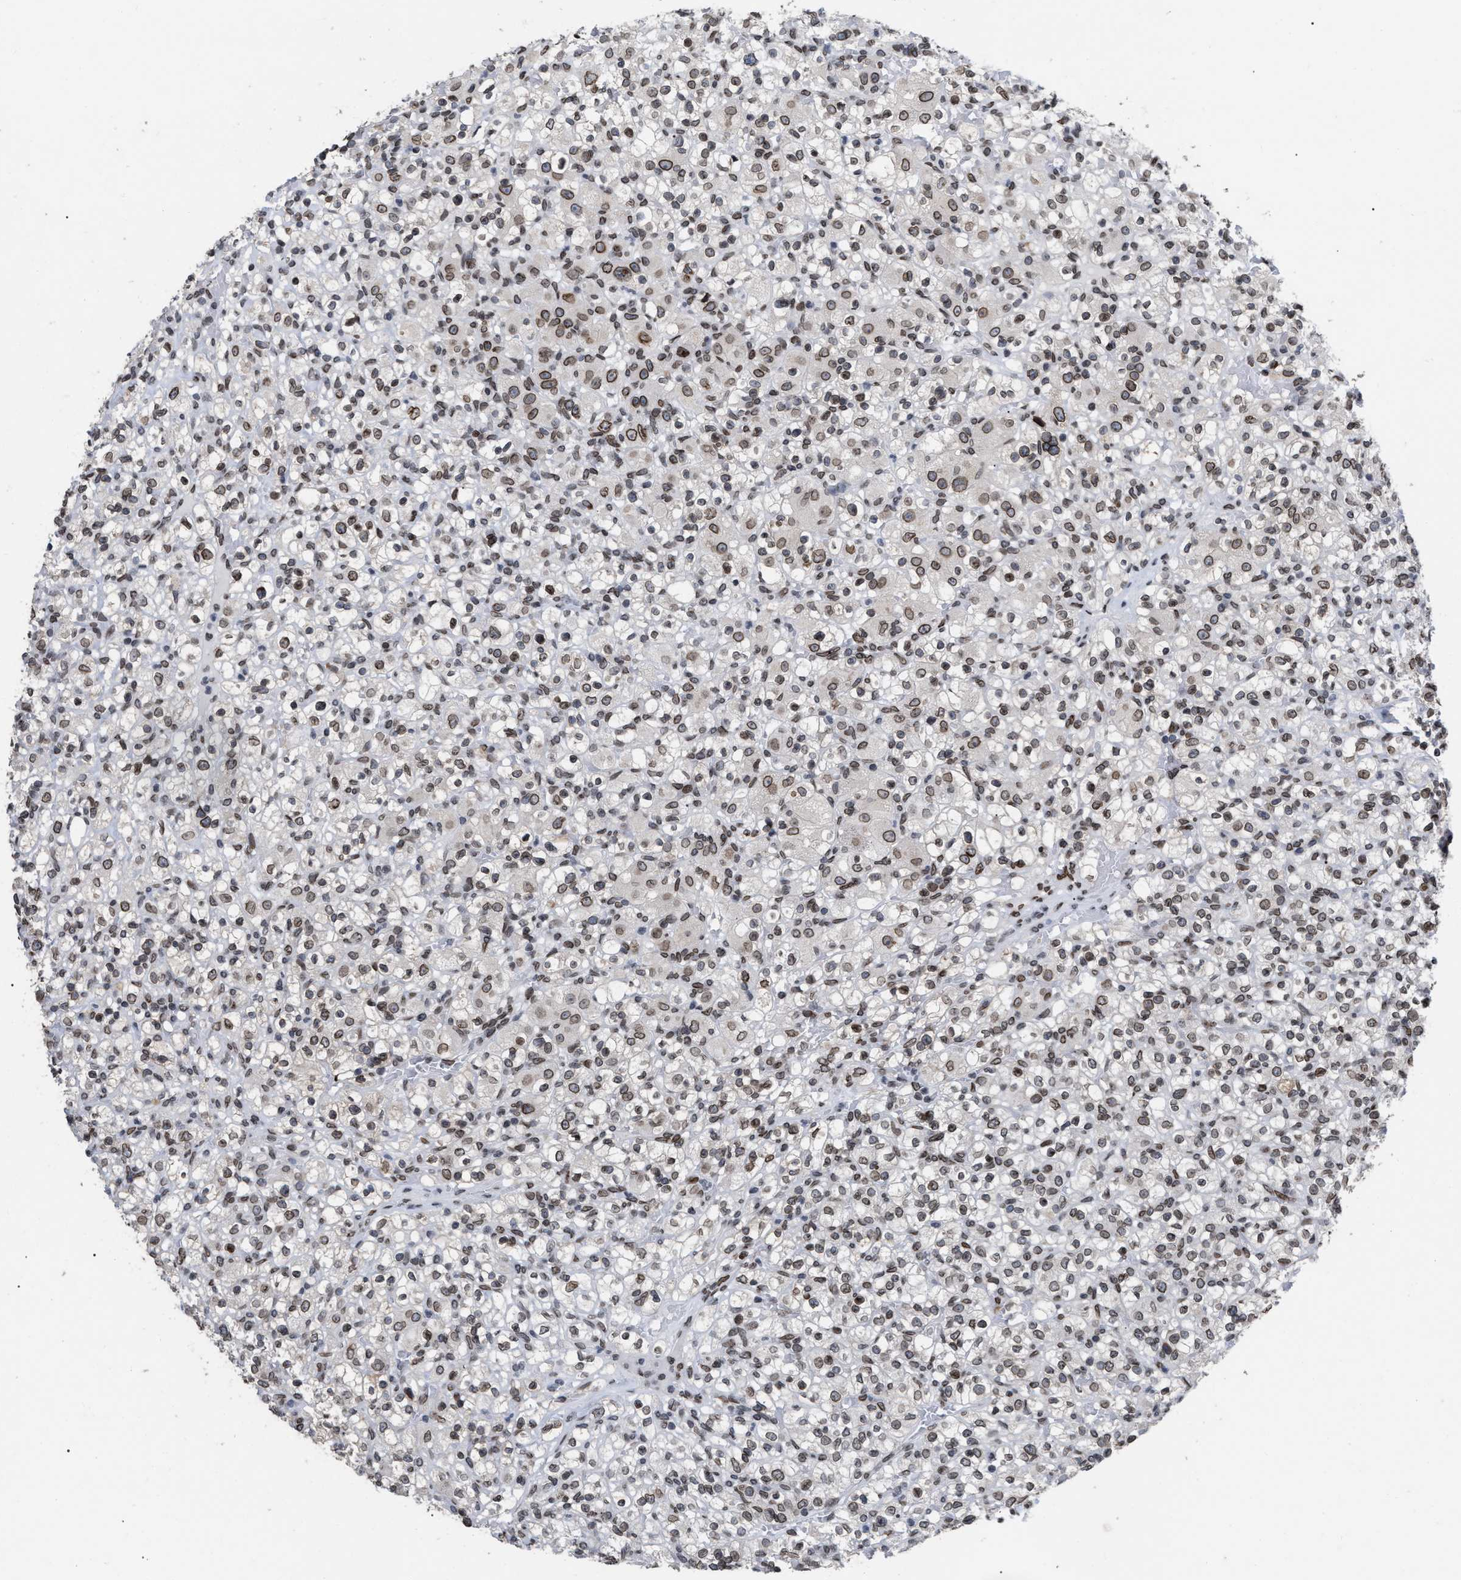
{"staining": {"intensity": "moderate", "quantity": ">75%", "location": "cytoplasmic/membranous,nuclear"}, "tissue": "renal cancer", "cell_type": "Tumor cells", "image_type": "cancer", "snomed": [{"axis": "morphology", "description": "Normal tissue, NOS"}, {"axis": "morphology", "description": "Adenocarcinoma, NOS"}, {"axis": "topography", "description": "Kidney"}], "caption": "Renal cancer (adenocarcinoma) stained with a brown dye exhibits moderate cytoplasmic/membranous and nuclear positive staining in approximately >75% of tumor cells.", "gene": "TPR", "patient": {"sex": "female", "age": 72}}